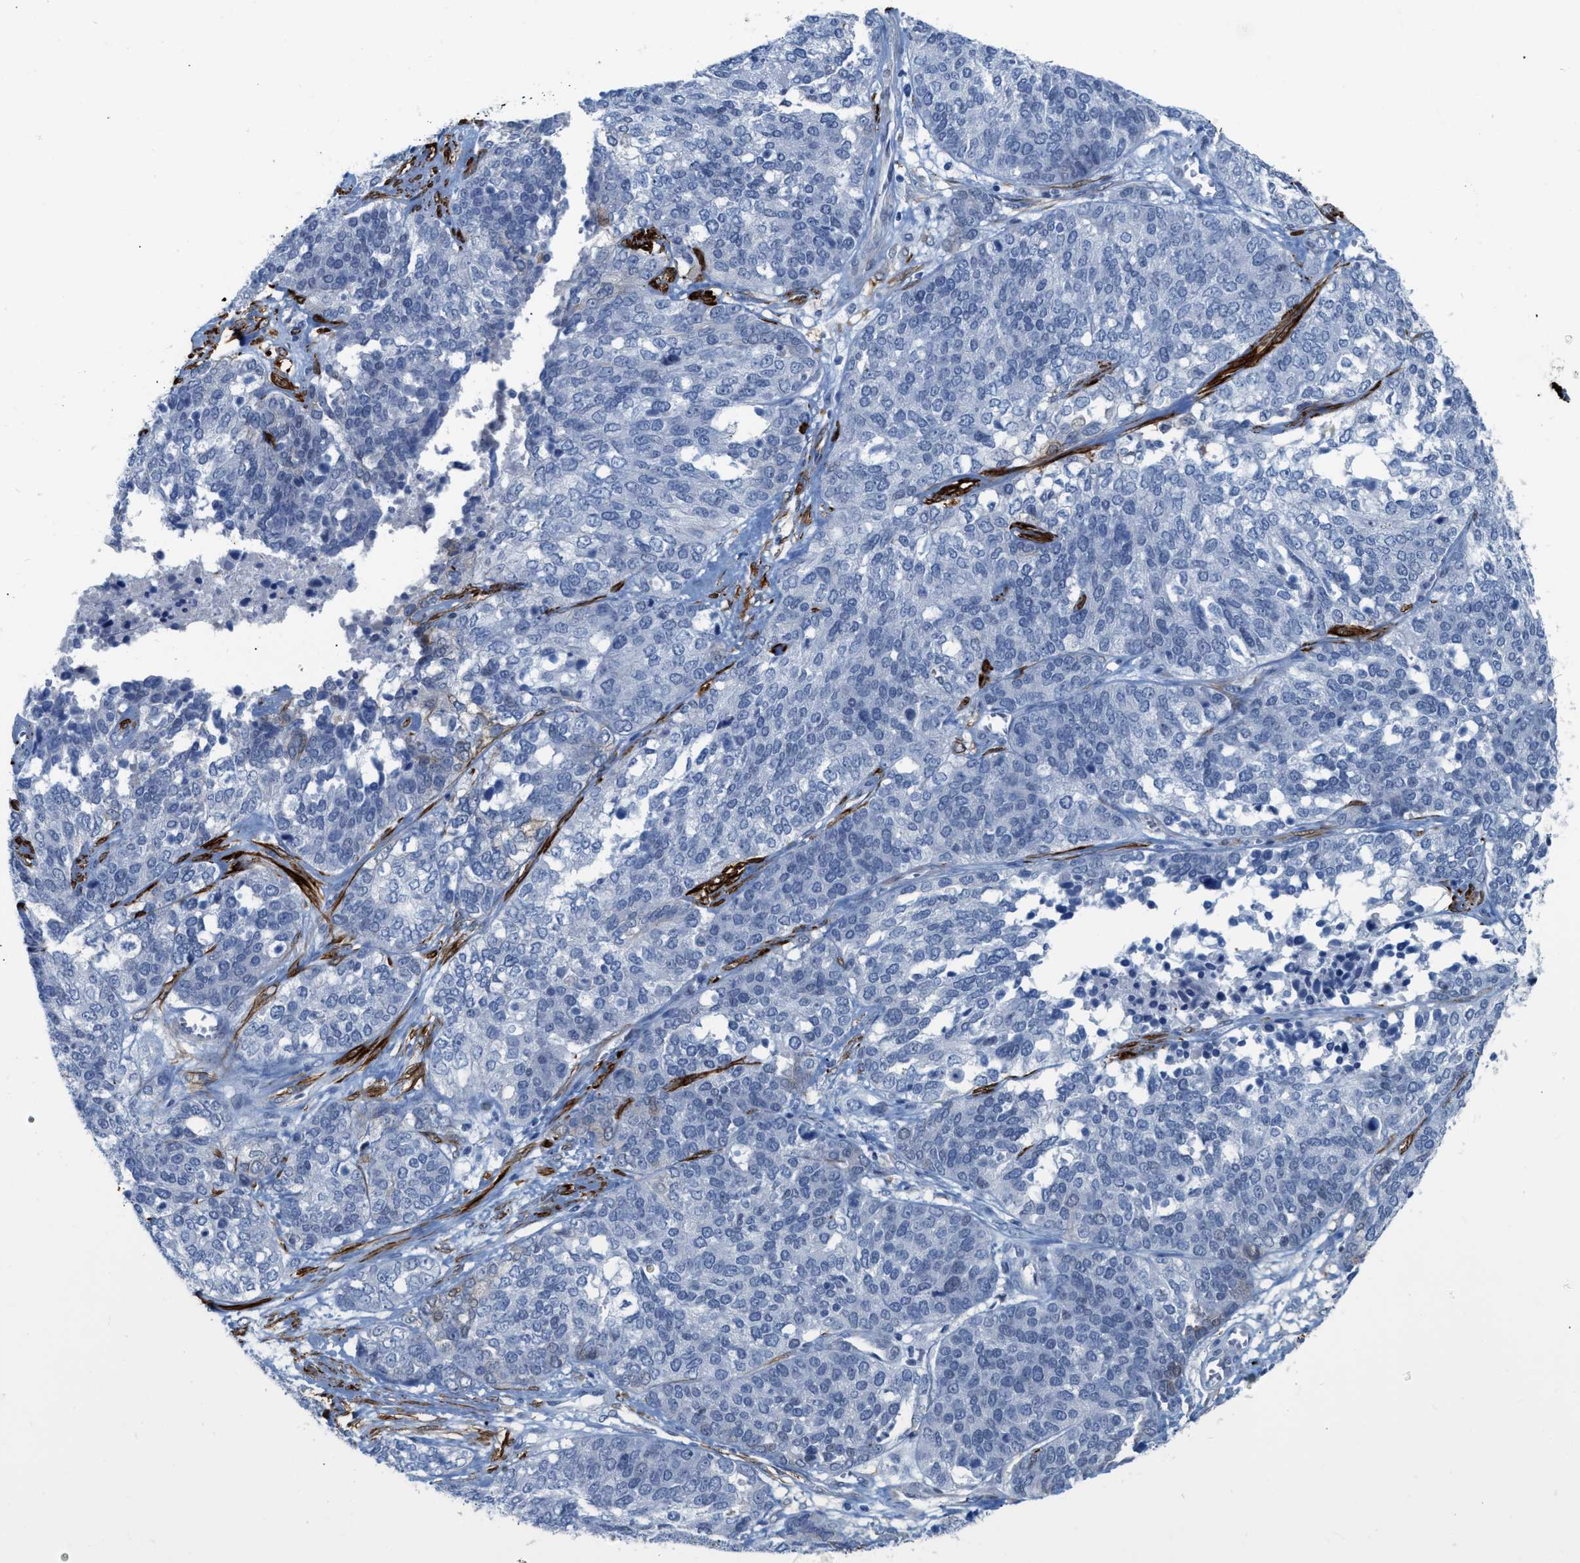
{"staining": {"intensity": "negative", "quantity": "none", "location": "none"}, "tissue": "ovarian cancer", "cell_type": "Tumor cells", "image_type": "cancer", "snomed": [{"axis": "morphology", "description": "Cystadenocarcinoma, serous, NOS"}, {"axis": "topography", "description": "Ovary"}], "caption": "IHC of ovarian cancer (serous cystadenocarcinoma) exhibits no positivity in tumor cells.", "gene": "TAGLN", "patient": {"sex": "female", "age": 44}}